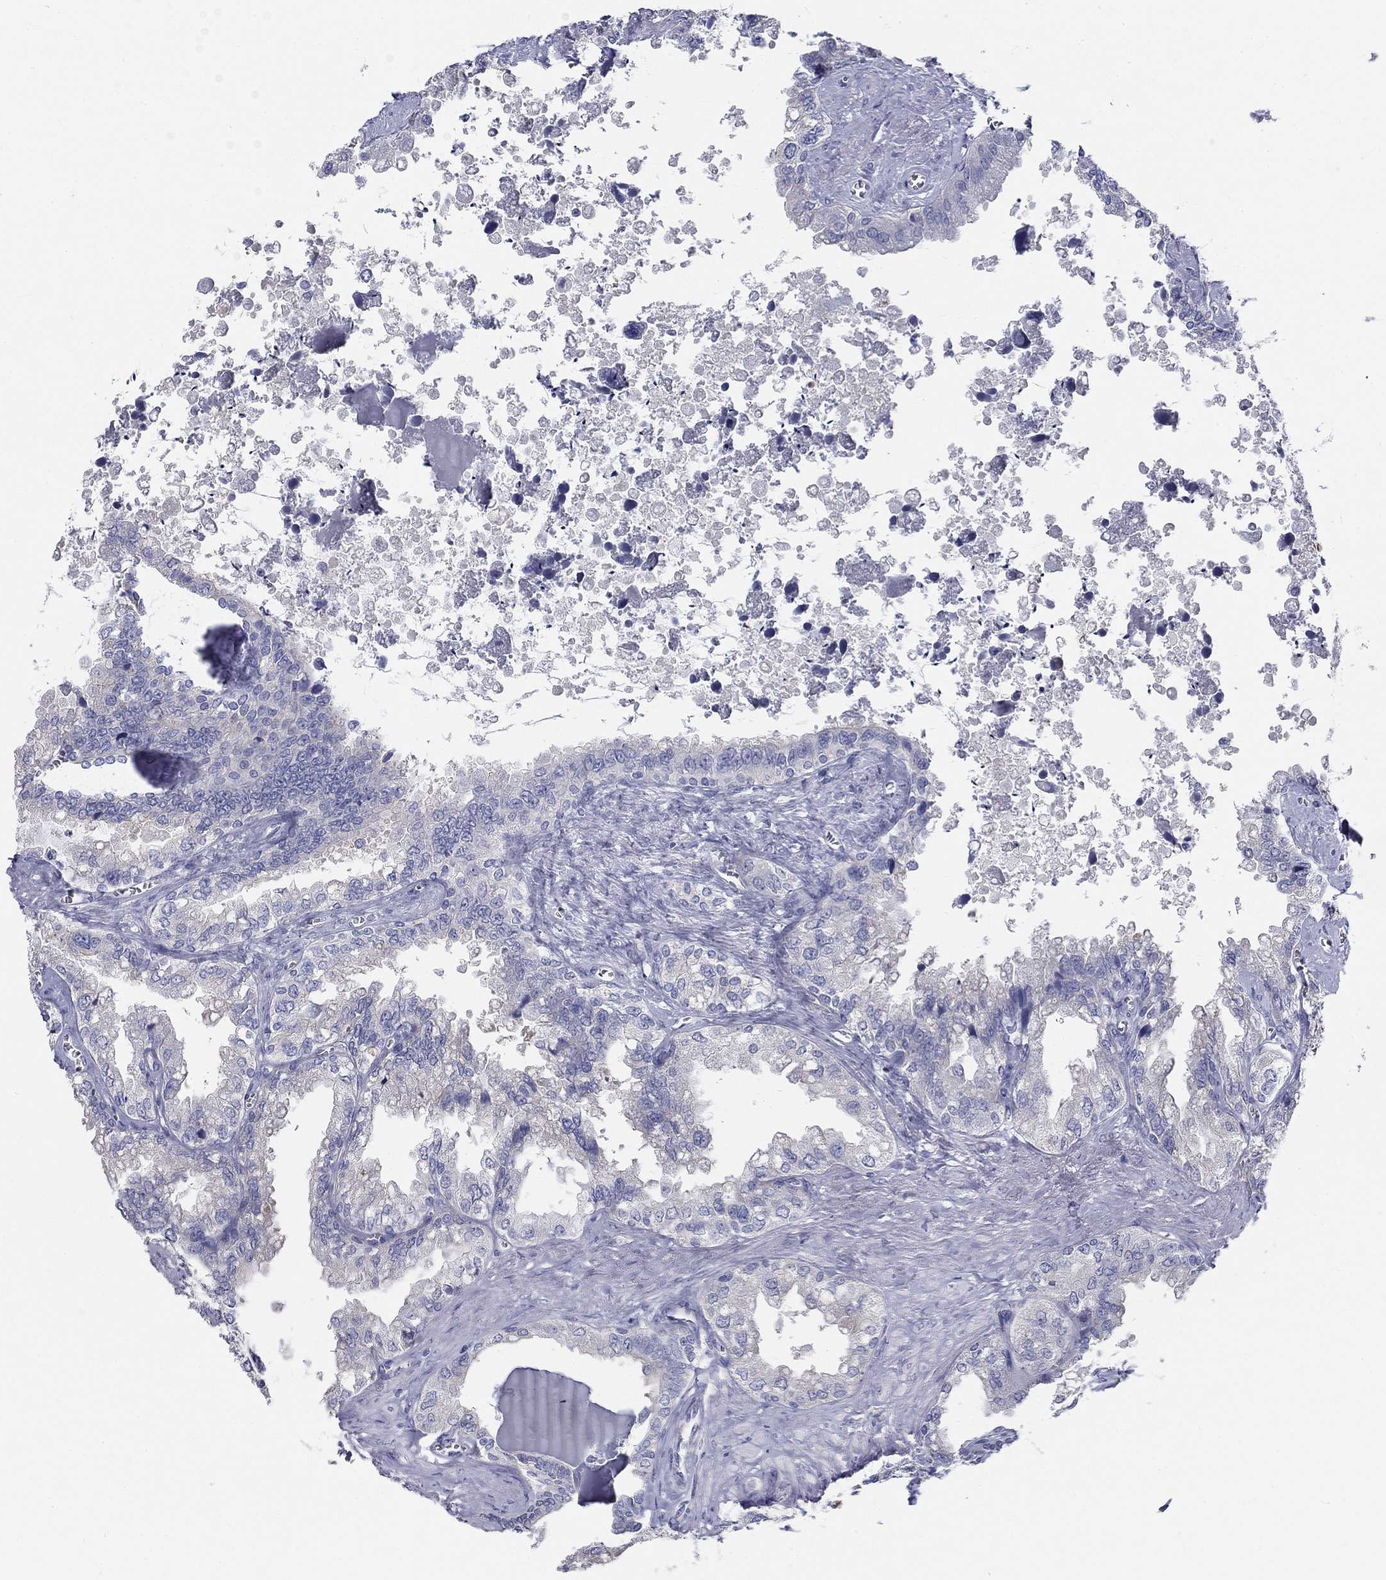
{"staining": {"intensity": "negative", "quantity": "none", "location": "none"}, "tissue": "seminal vesicle", "cell_type": "Glandular cells", "image_type": "normal", "snomed": [{"axis": "morphology", "description": "Normal tissue, NOS"}, {"axis": "topography", "description": "Seminal veicle"}], "caption": "The immunohistochemistry micrograph has no significant positivity in glandular cells of seminal vesicle.", "gene": "GALNTL5", "patient": {"sex": "male", "age": 67}}